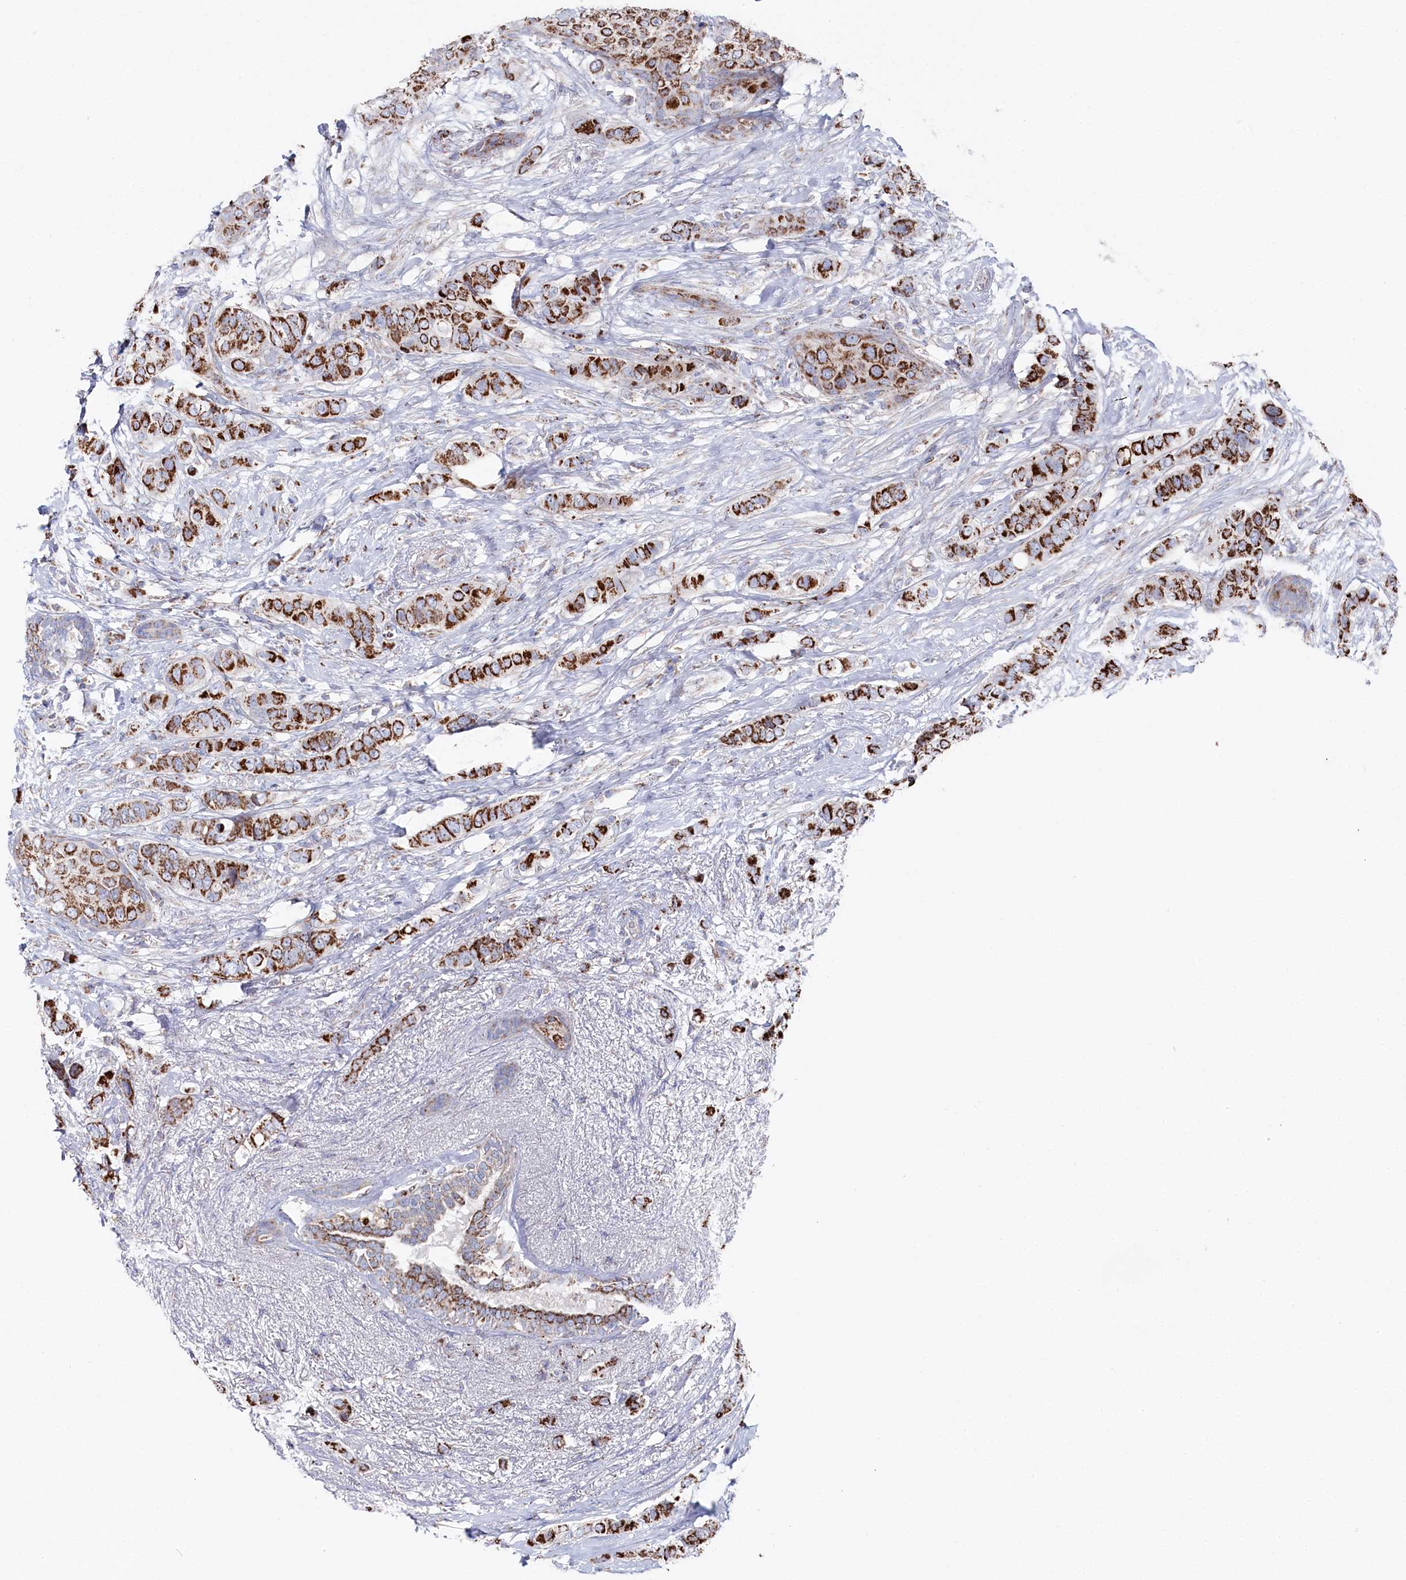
{"staining": {"intensity": "strong", "quantity": ">75%", "location": "cytoplasmic/membranous"}, "tissue": "breast cancer", "cell_type": "Tumor cells", "image_type": "cancer", "snomed": [{"axis": "morphology", "description": "Lobular carcinoma"}, {"axis": "topography", "description": "Breast"}], "caption": "The photomicrograph demonstrates immunohistochemical staining of breast cancer. There is strong cytoplasmic/membranous expression is present in about >75% of tumor cells.", "gene": "GLS2", "patient": {"sex": "female", "age": 51}}